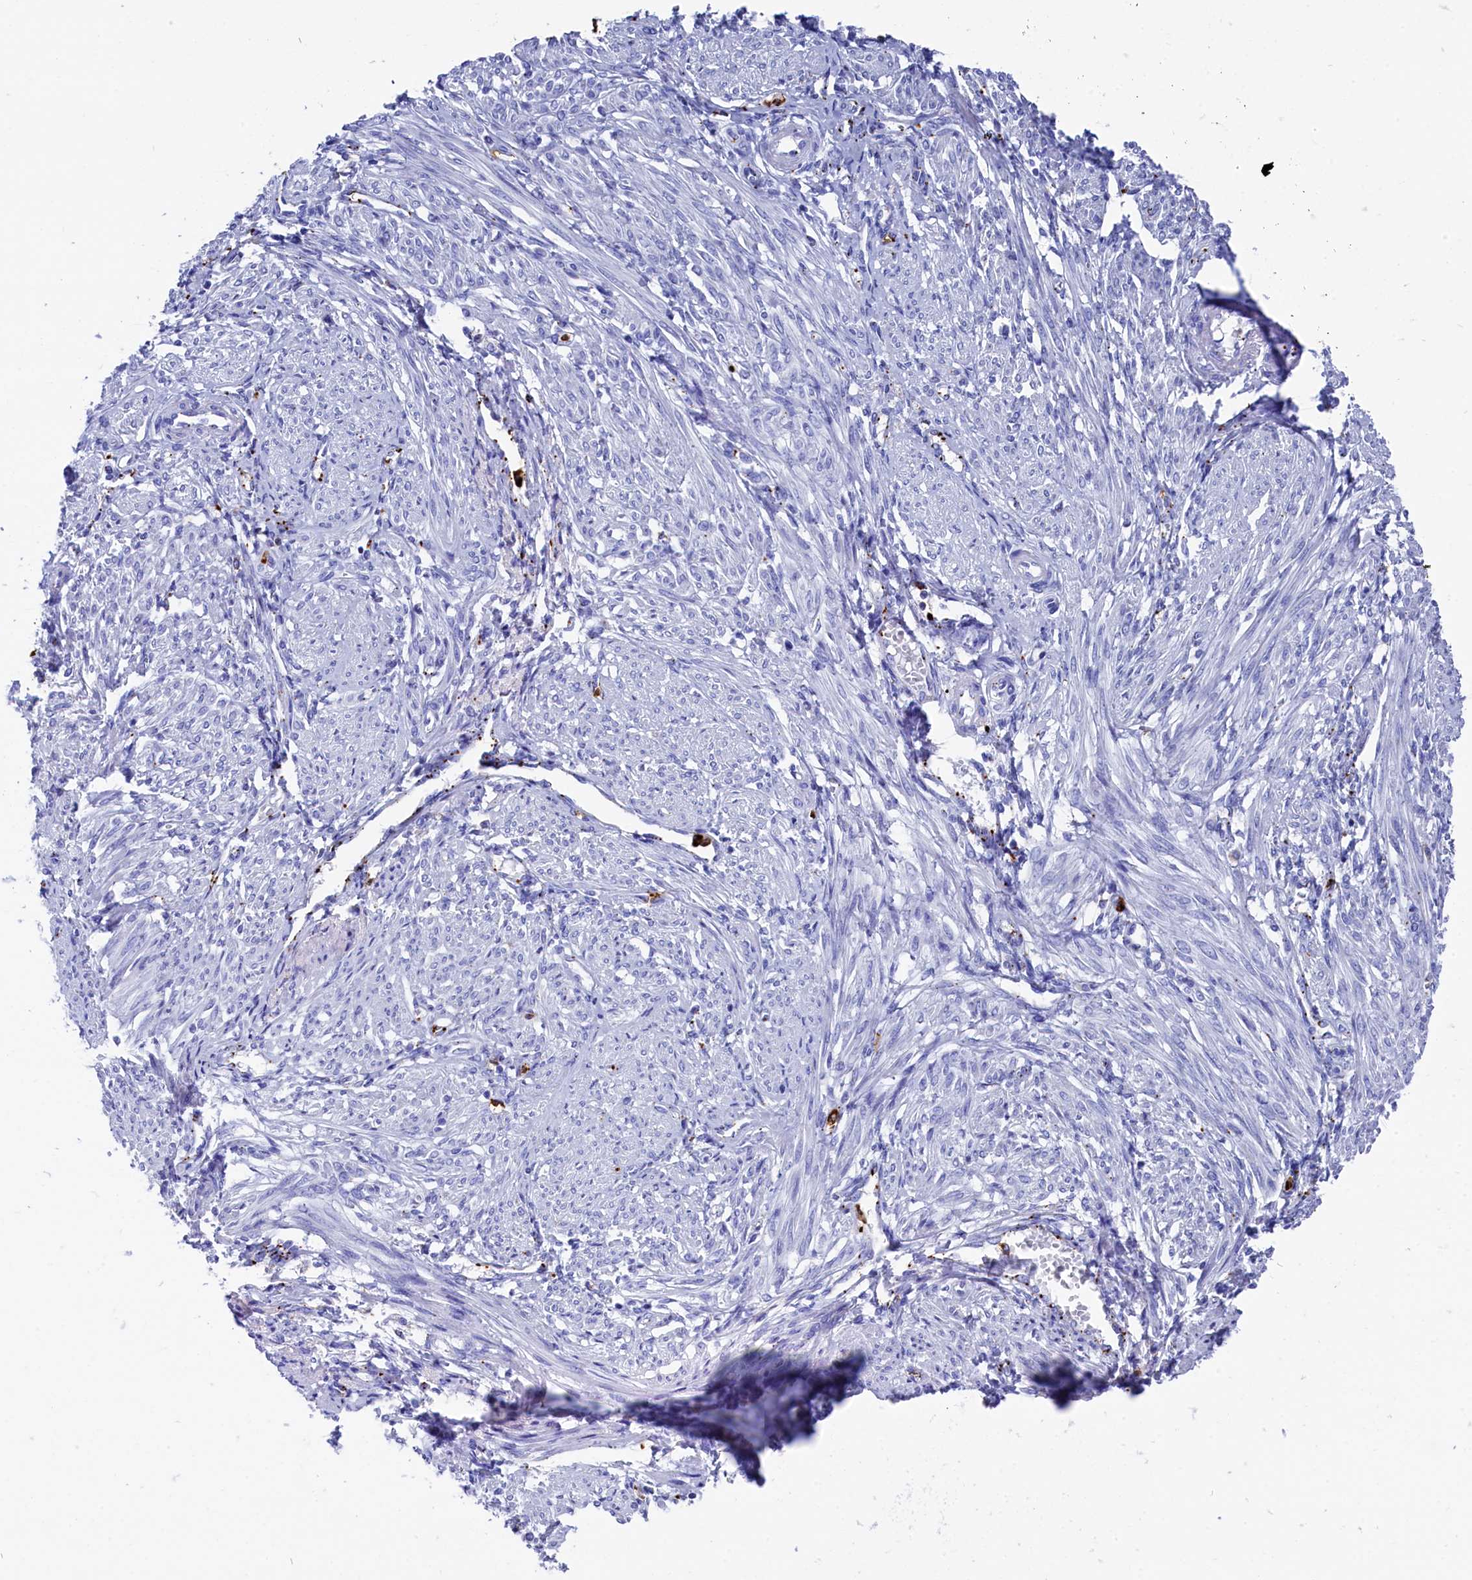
{"staining": {"intensity": "negative", "quantity": "none", "location": "none"}, "tissue": "smooth muscle", "cell_type": "Smooth muscle cells", "image_type": "normal", "snomed": [{"axis": "morphology", "description": "Normal tissue, NOS"}, {"axis": "topography", "description": "Smooth muscle"}], "caption": "This is an IHC histopathology image of unremarkable human smooth muscle. There is no staining in smooth muscle cells.", "gene": "PLAC8", "patient": {"sex": "female", "age": 39}}